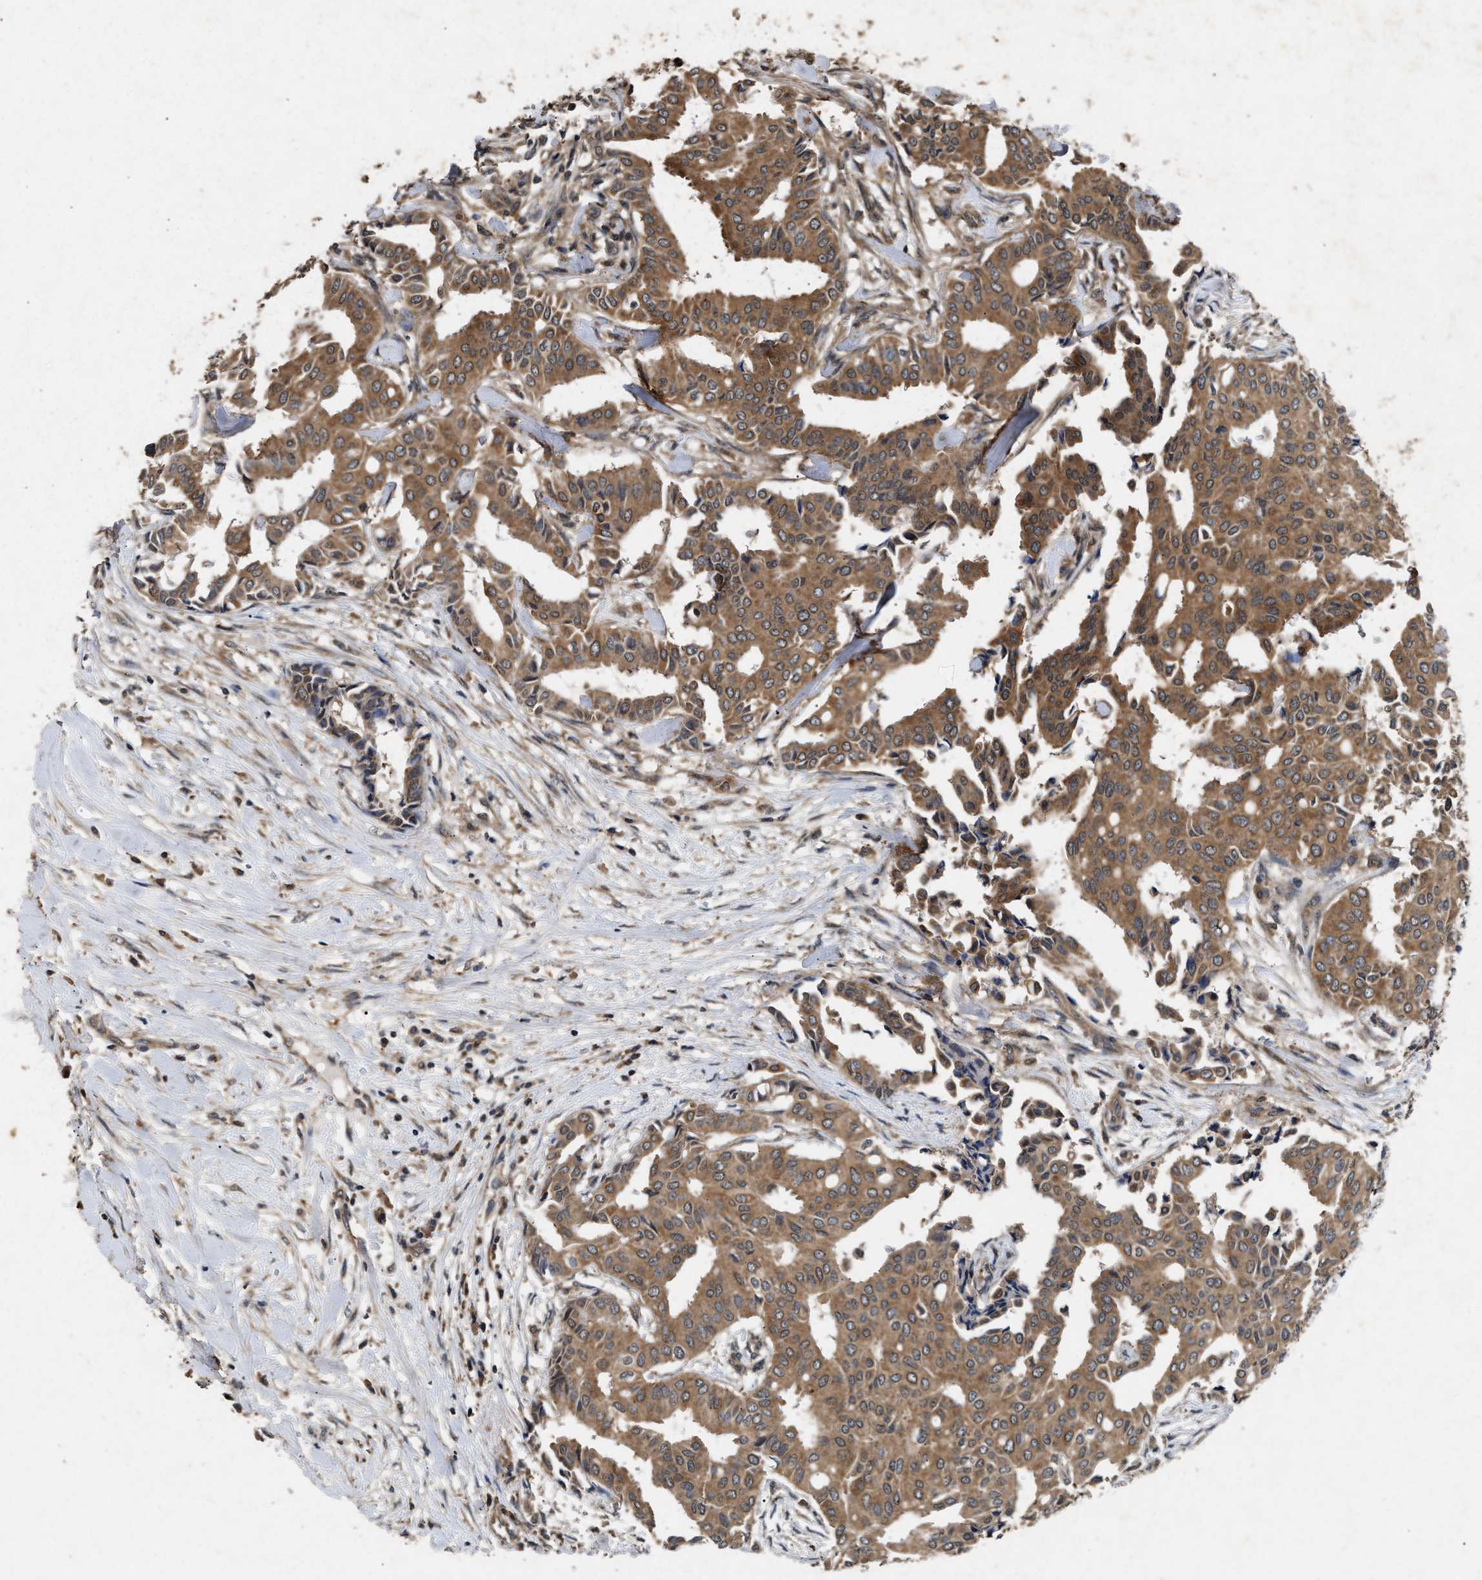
{"staining": {"intensity": "moderate", "quantity": ">75%", "location": "cytoplasmic/membranous"}, "tissue": "head and neck cancer", "cell_type": "Tumor cells", "image_type": "cancer", "snomed": [{"axis": "morphology", "description": "Adenocarcinoma, NOS"}, {"axis": "topography", "description": "Salivary gland"}, {"axis": "topography", "description": "Head-Neck"}], "caption": "Immunohistochemistry of human head and neck adenocarcinoma displays medium levels of moderate cytoplasmic/membranous staining in approximately >75% of tumor cells. The staining was performed using DAB (3,3'-diaminobenzidine), with brown indicating positive protein expression. Nuclei are stained blue with hematoxylin.", "gene": "PDAP1", "patient": {"sex": "female", "age": 59}}